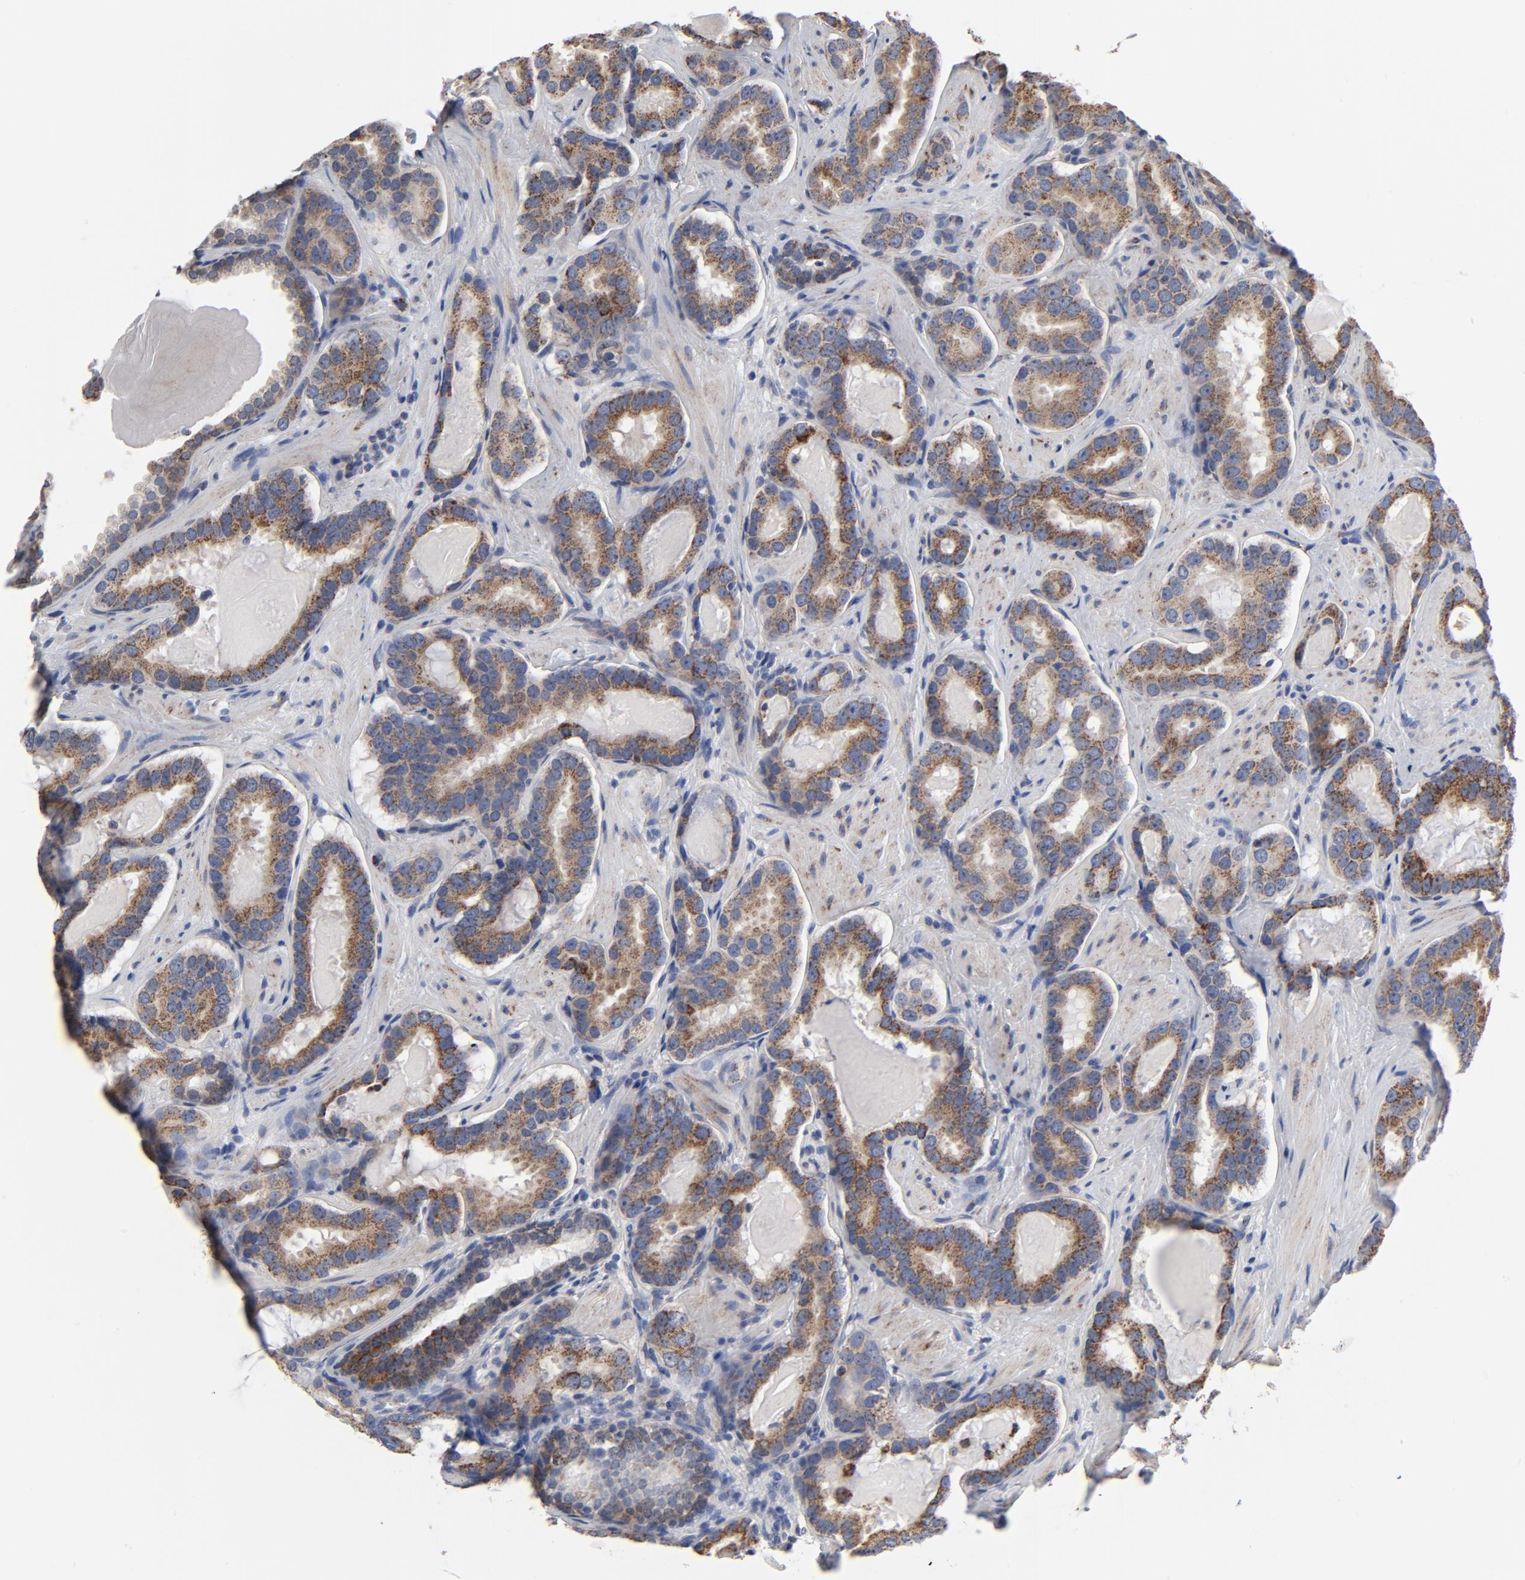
{"staining": {"intensity": "moderate", "quantity": ">75%", "location": "cytoplasmic/membranous"}, "tissue": "prostate cancer", "cell_type": "Tumor cells", "image_type": "cancer", "snomed": [{"axis": "morphology", "description": "Adenocarcinoma, Low grade"}, {"axis": "topography", "description": "Prostate"}], "caption": "Approximately >75% of tumor cells in prostate adenocarcinoma (low-grade) display moderate cytoplasmic/membranous protein positivity as visualized by brown immunohistochemical staining.", "gene": "NDUFV2", "patient": {"sex": "male", "age": 59}}